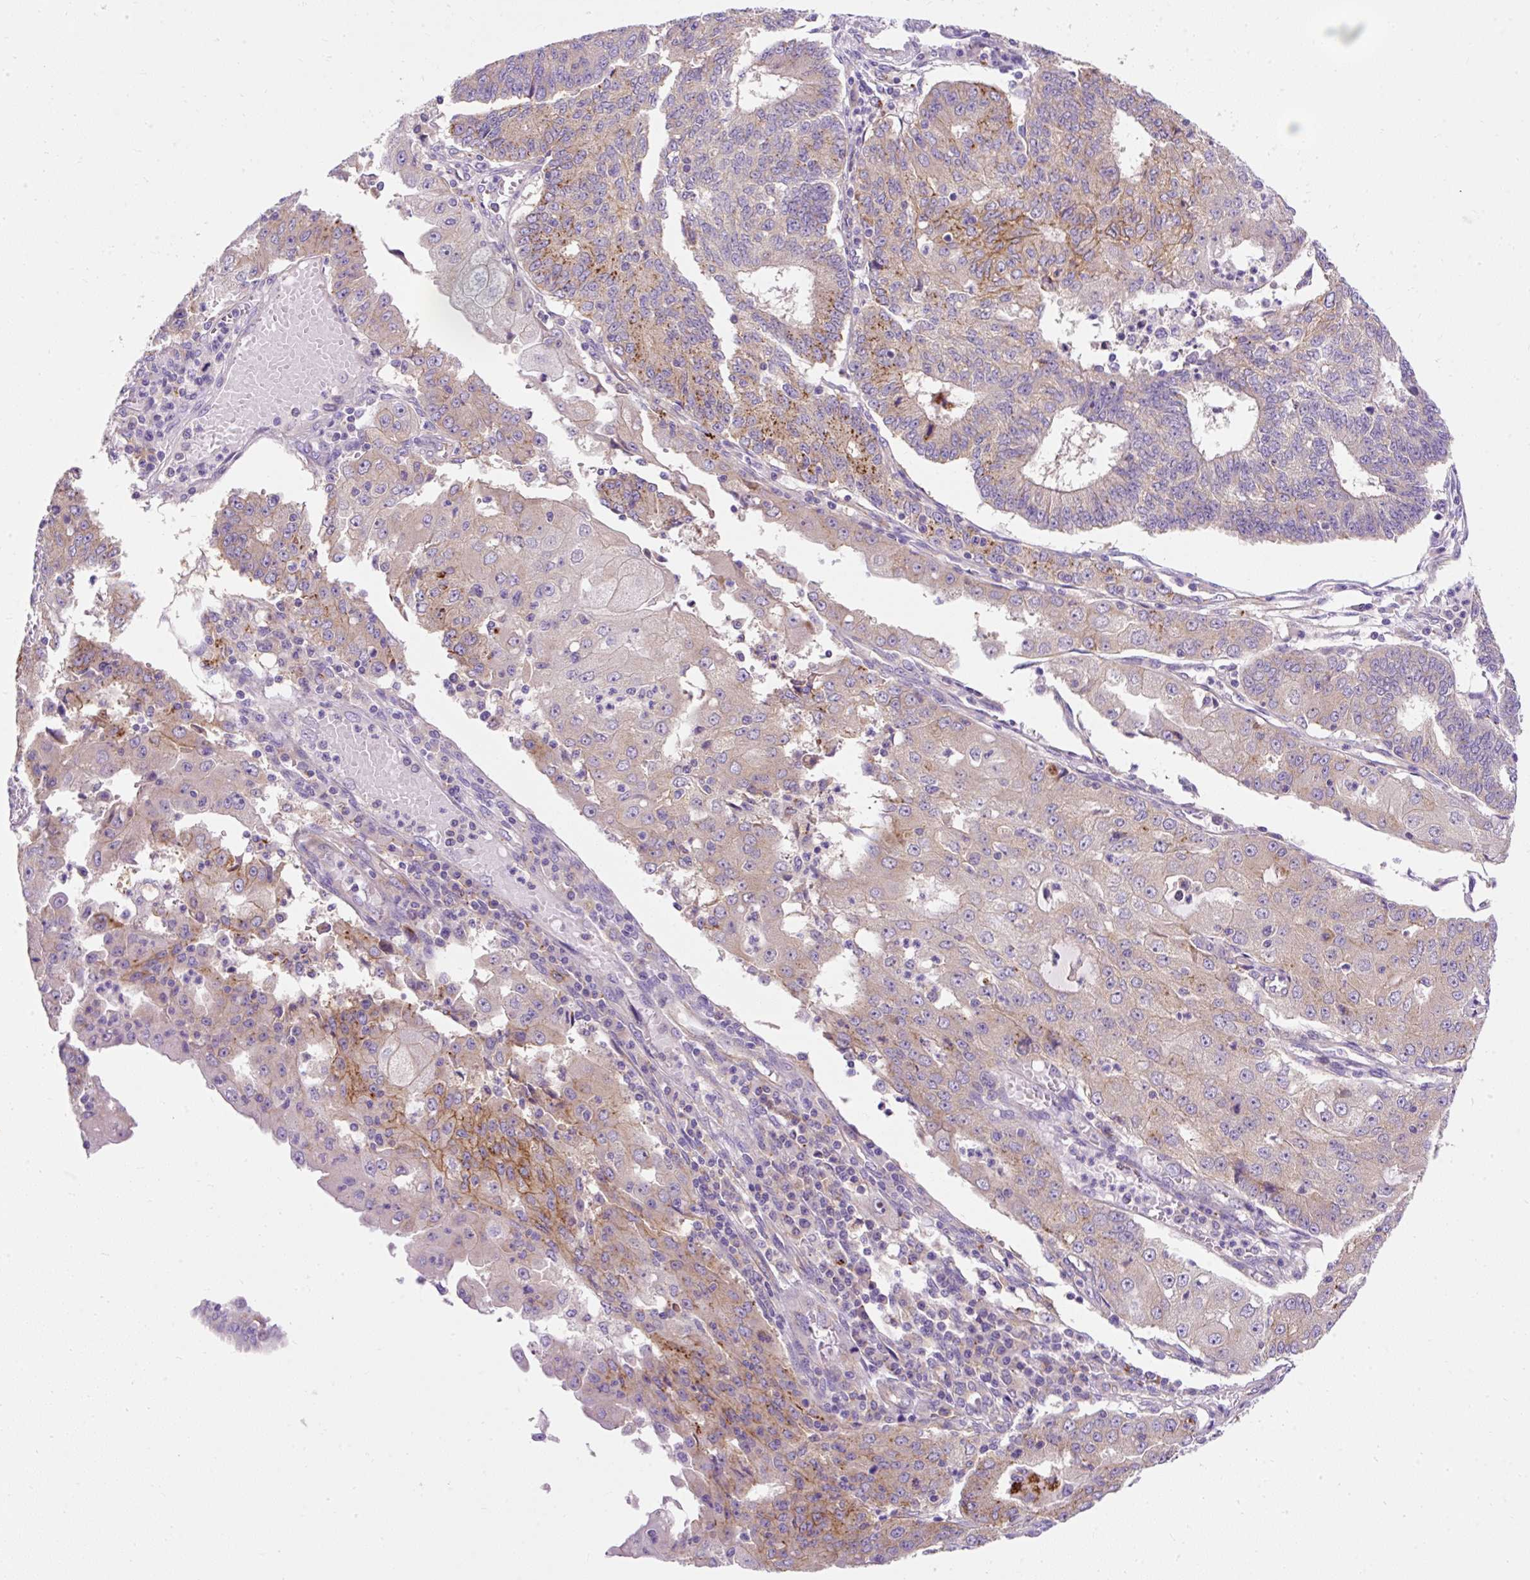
{"staining": {"intensity": "moderate", "quantity": "<25%", "location": "cytoplasmic/membranous"}, "tissue": "endometrial cancer", "cell_type": "Tumor cells", "image_type": "cancer", "snomed": [{"axis": "morphology", "description": "Adenocarcinoma, NOS"}, {"axis": "topography", "description": "Endometrium"}], "caption": "A micrograph showing moderate cytoplasmic/membranous staining in approximately <25% of tumor cells in endometrial cancer, as visualized by brown immunohistochemical staining.", "gene": "OR4K15", "patient": {"sex": "female", "age": 56}}